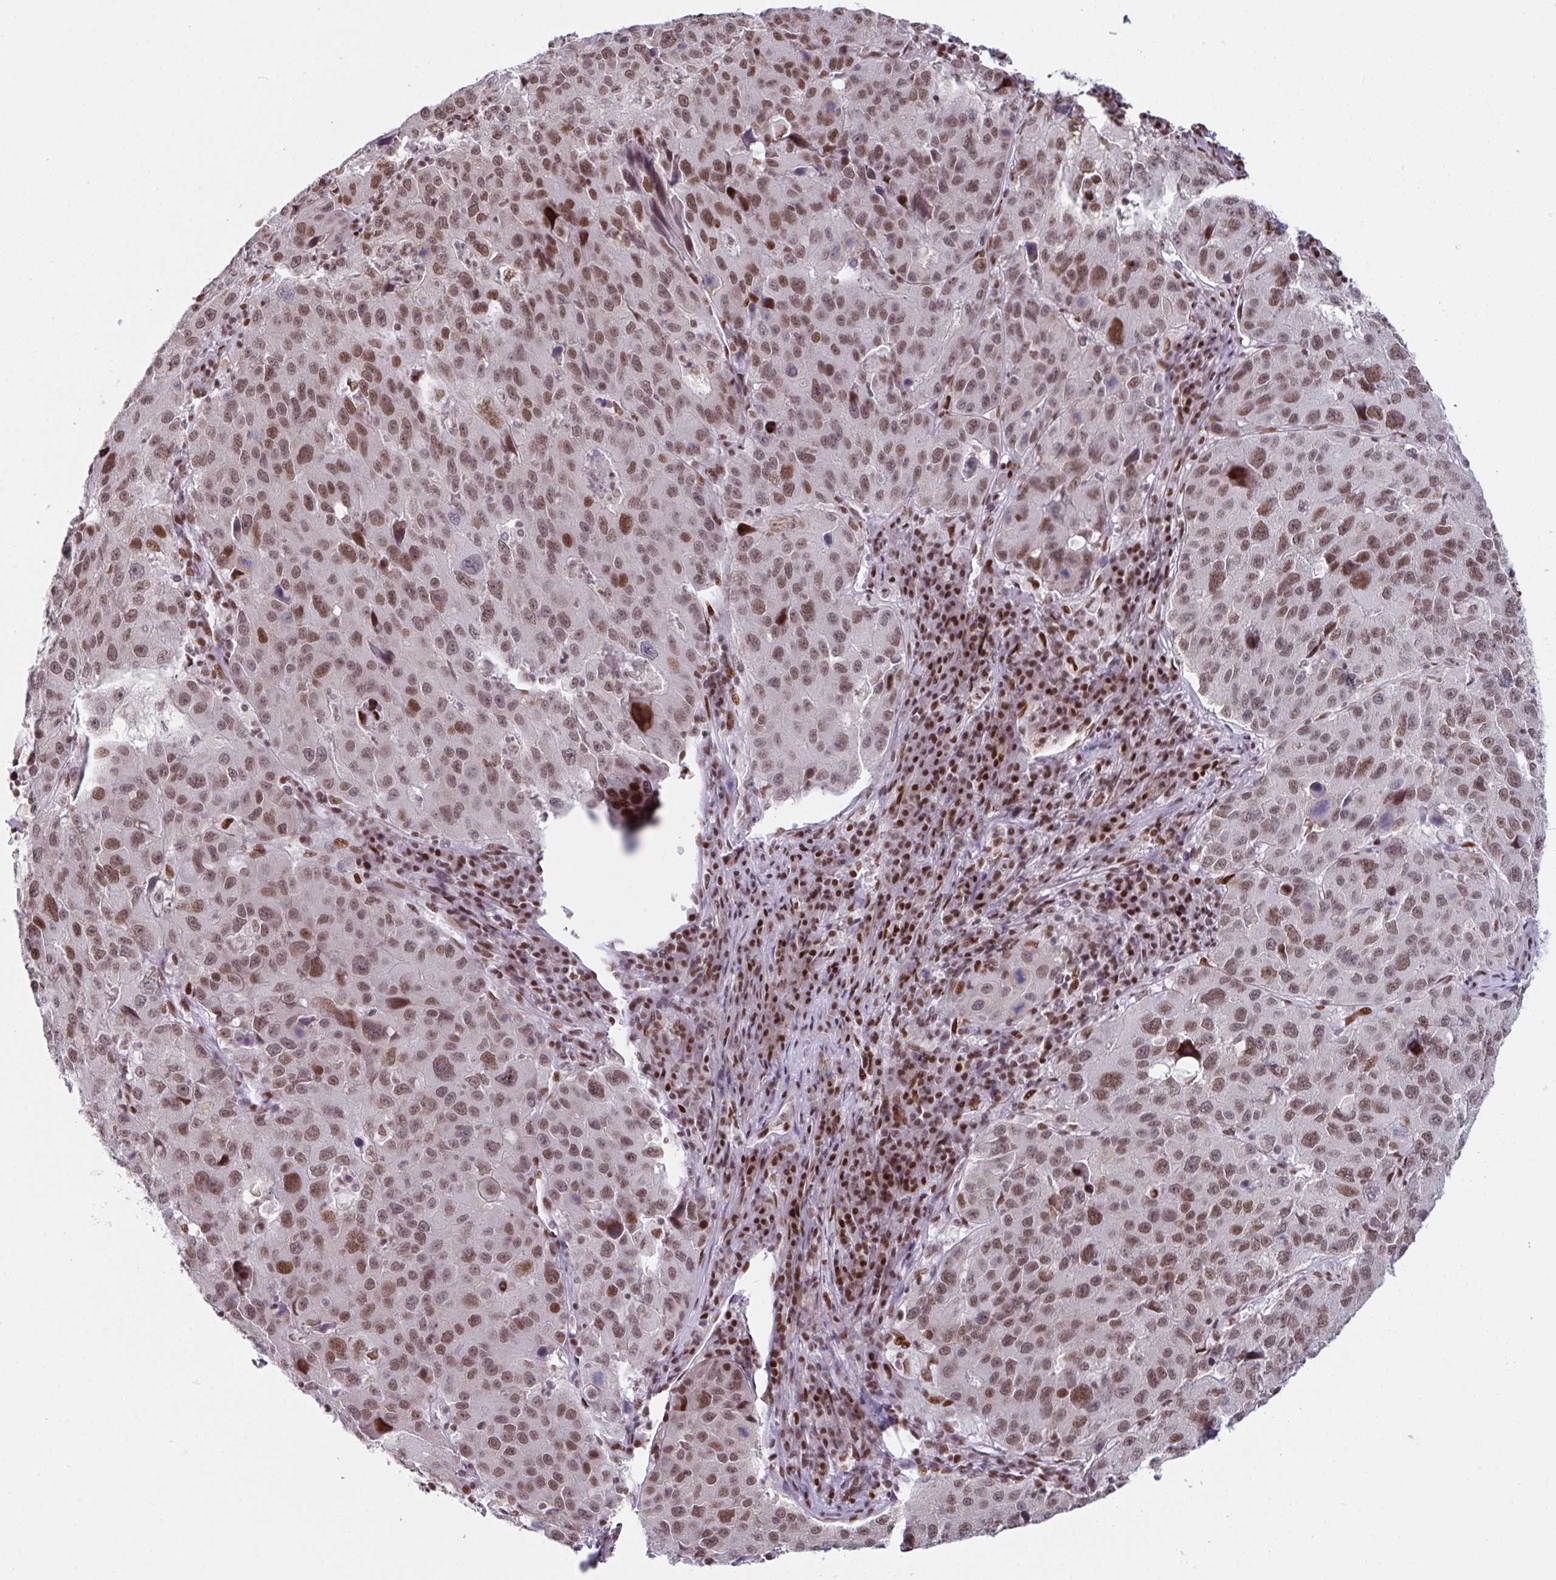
{"staining": {"intensity": "moderate", "quantity": ">75%", "location": "nuclear"}, "tissue": "stomach cancer", "cell_type": "Tumor cells", "image_type": "cancer", "snomed": [{"axis": "morphology", "description": "Adenocarcinoma, NOS"}, {"axis": "topography", "description": "Stomach"}], "caption": "Approximately >75% of tumor cells in human adenocarcinoma (stomach) show moderate nuclear protein positivity as visualized by brown immunohistochemical staining.", "gene": "CLP1", "patient": {"sex": "male", "age": 71}}